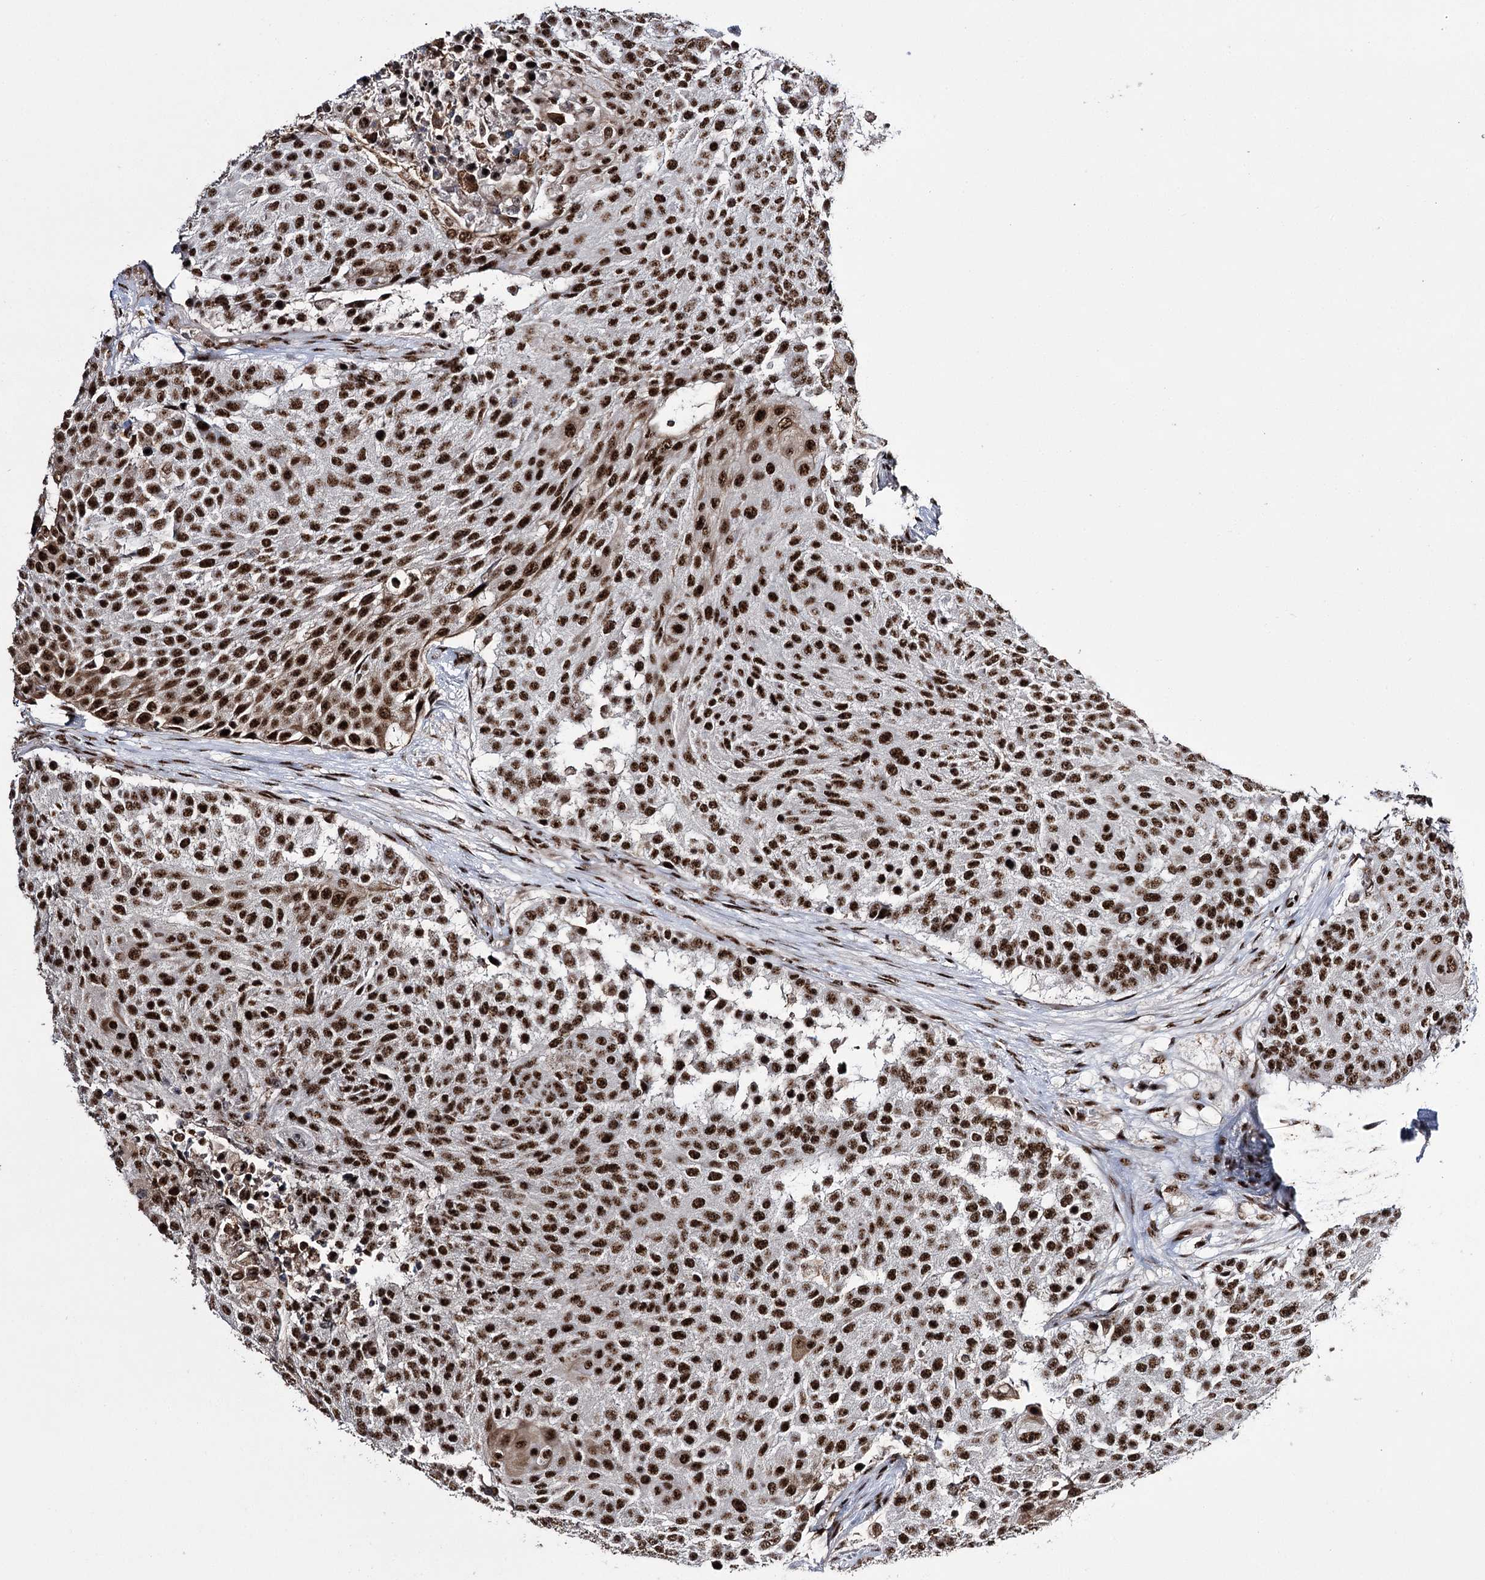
{"staining": {"intensity": "strong", "quantity": ">75%", "location": "nuclear"}, "tissue": "urothelial cancer", "cell_type": "Tumor cells", "image_type": "cancer", "snomed": [{"axis": "morphology", "description": "Urothelial carcinoma, High grade"}, {"axis": "topography", "description": "Urinary bladder"}], "caption": "About >75% of tumor cells in human urothelial cancer demonstrate strong nuclear protein staining as visualized by brown immunohistochemical staining.", "gene": "PRPF40A", "patient": {"sex": "female", "age": 63}}